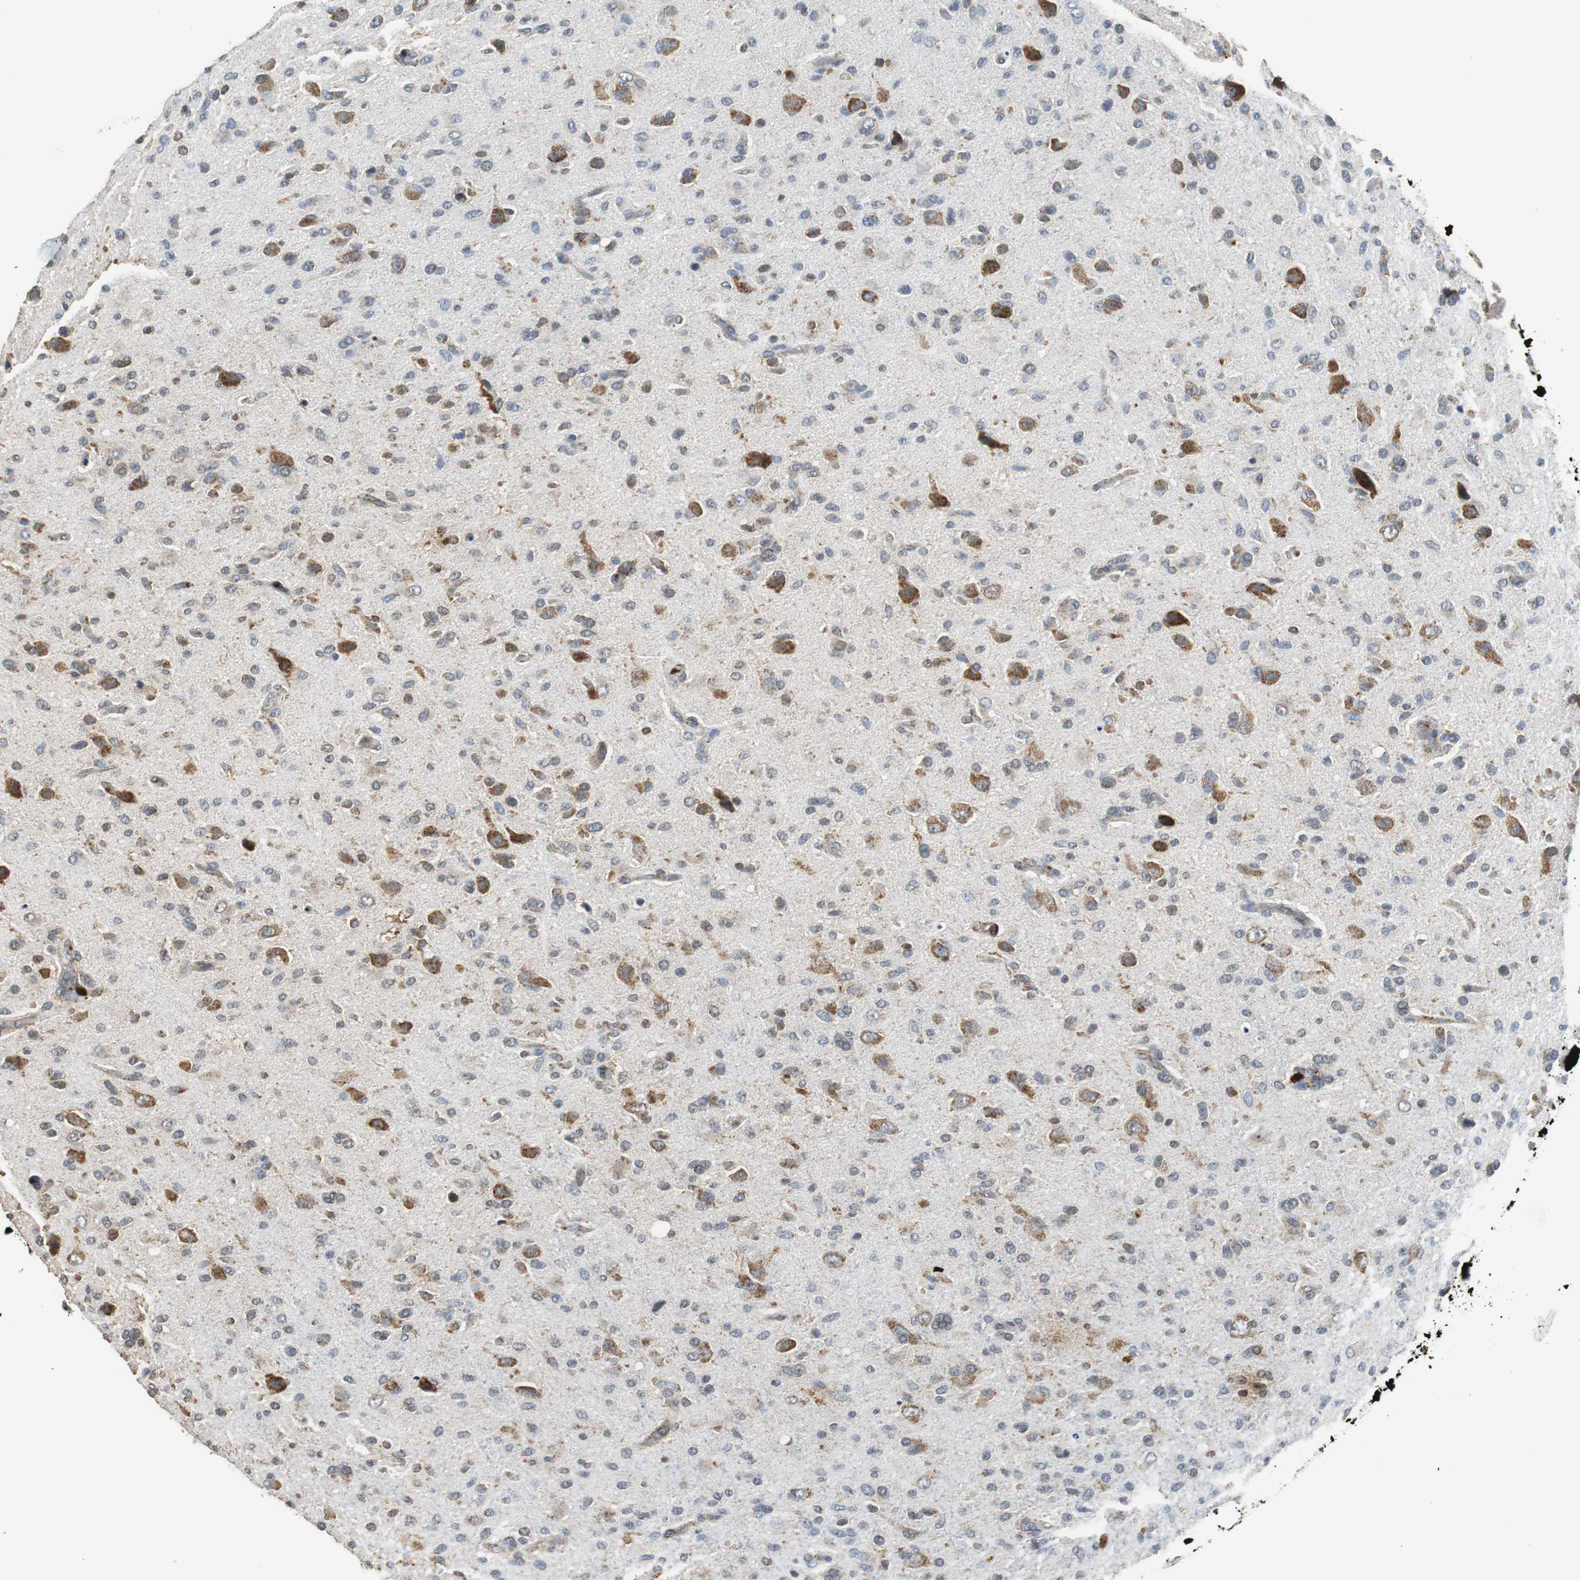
{"staining": {"intensity": "weak", "quantity": "25%-75%", "location": "cytoplasmic/membranous"}, "tissue": "glioma", "cell_type": "Tumor cells", "image_type": "cancer", "snomed": [{"axis": "morphology", "description": "Glioma, malignant, High grade"}, {"axis": "topography", "description": "Brain"}], "caption": "The immunohistochemical stain shows weak cytoplasmic/membranous positivity in tumor cells of malignant glioma (high-grade) tissue.", "gene": "NNT", "patient": {"sex": "male", "age": 71}}